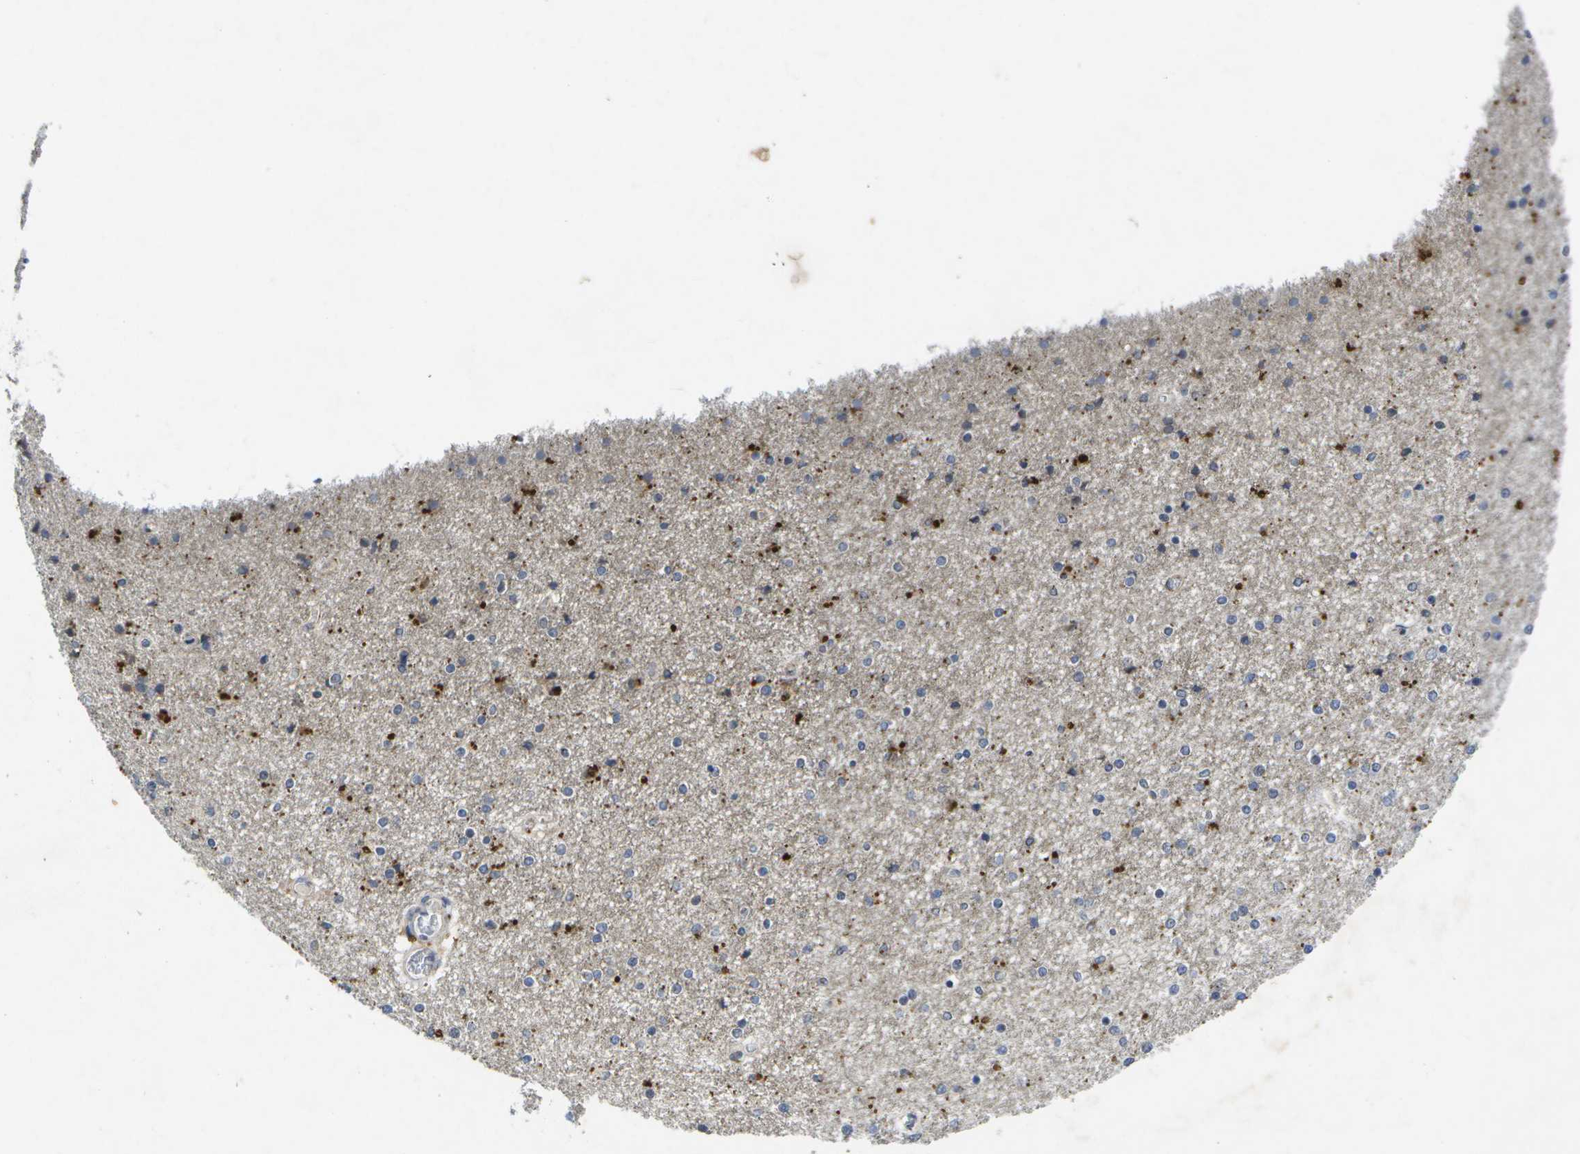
{"staining": {"intensity": "strong", "quantity": "<25%", "location": "cytoplasmic/membranous"}, "tissue": "caudate", "cell_type": "Glial cells", "image_type": "normal", "snomed": [{"axis": "morphology", "description": "Normal tissue, NOS"}, {"axis": "topography", "description": "Lateral ventricle wall"}], "caption": "Human caudate stained for a protein (brown) reveals strong cytoplasmic/membranous positive staining in approximately <25% of glial cells.", "gene": "KDELR1", "patient": {"sex": "female", "age": 54}}